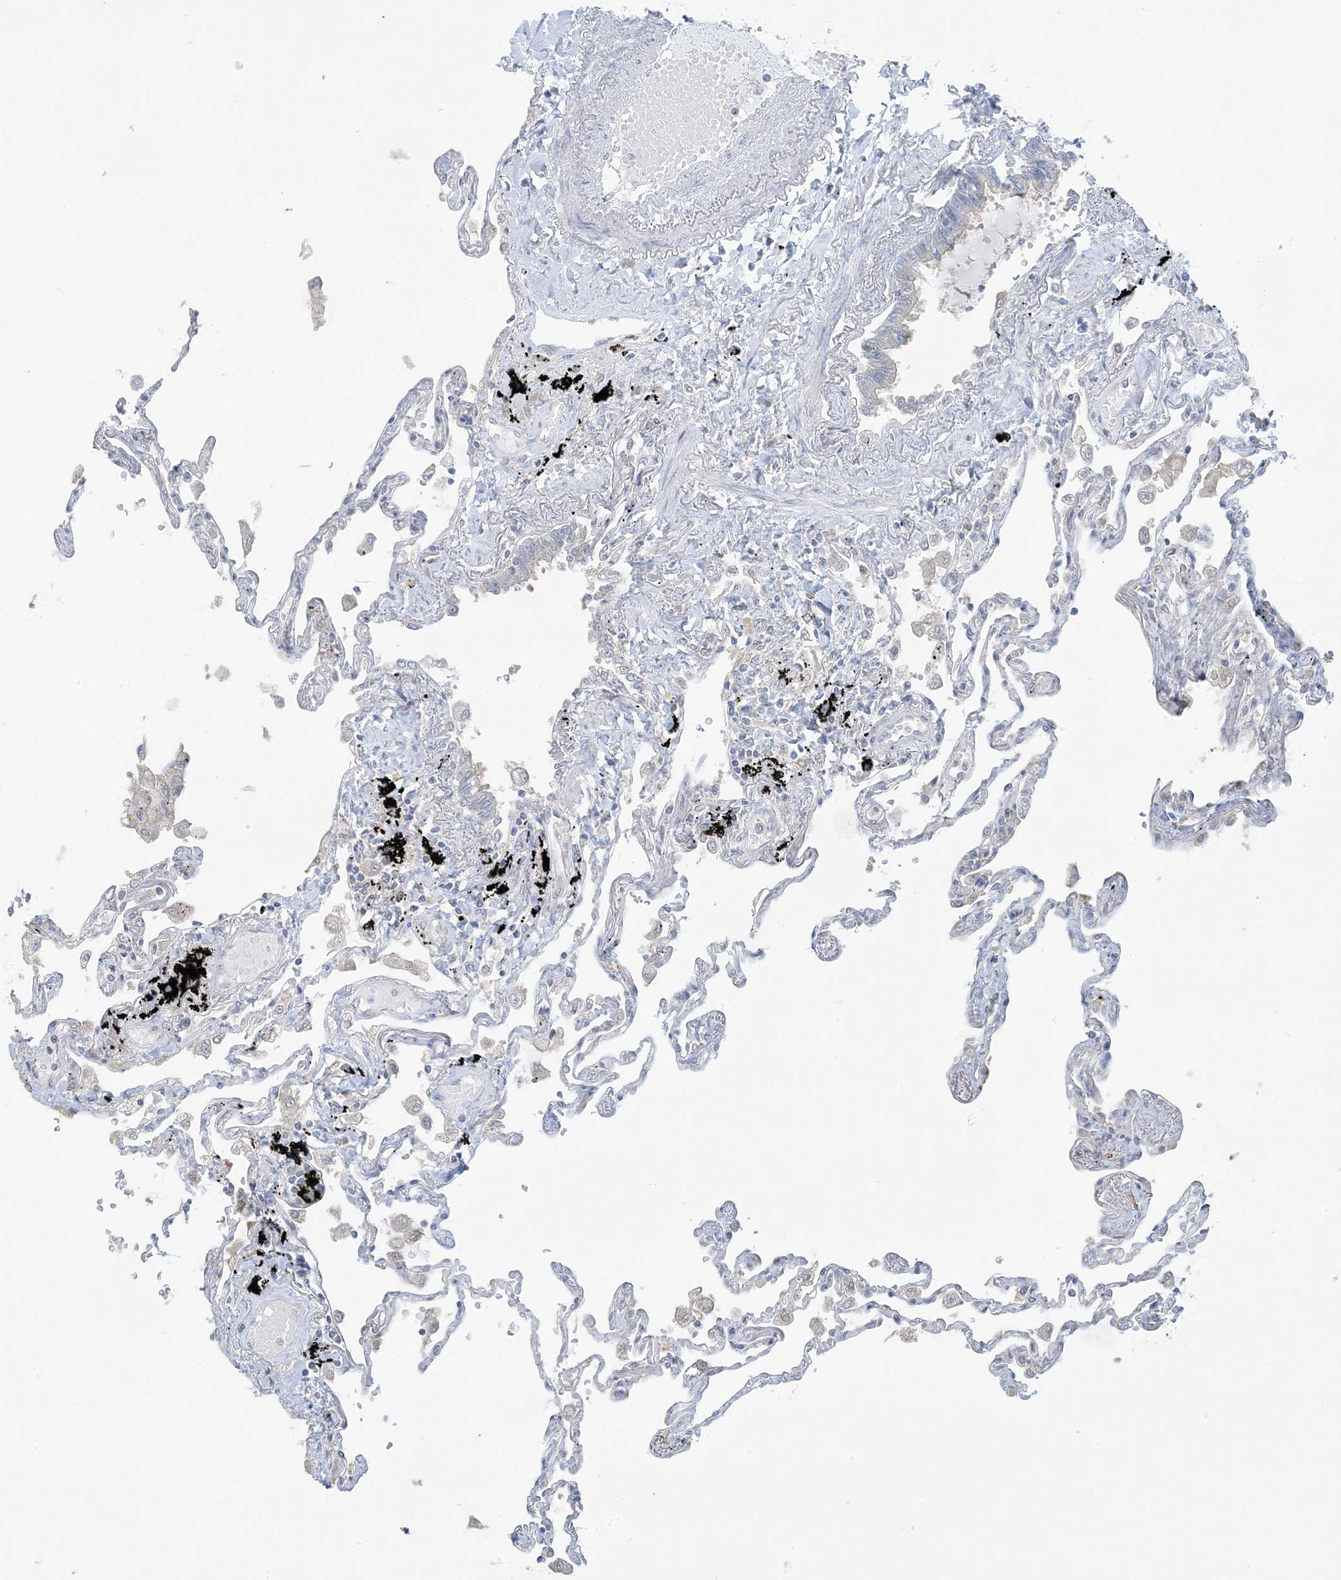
{"staining": {"intensity": "negative", "quantity": "none", "location": "none"}, "tissue": "lung", "cell_type": "Alveolar cells", "image_type": "normal", "snomed": [{"axis": "morphology", "description": "Normal tissue, NOS"}, {"axis": "topography", "description": "Lung"}], "caption": "This is an immunohistochemistry (IHC) micrograph of normal human lung. There is no expression in alveolar cells.", "gene": "EEFSEC", "patient": {"sex": "female", "age": 67}}